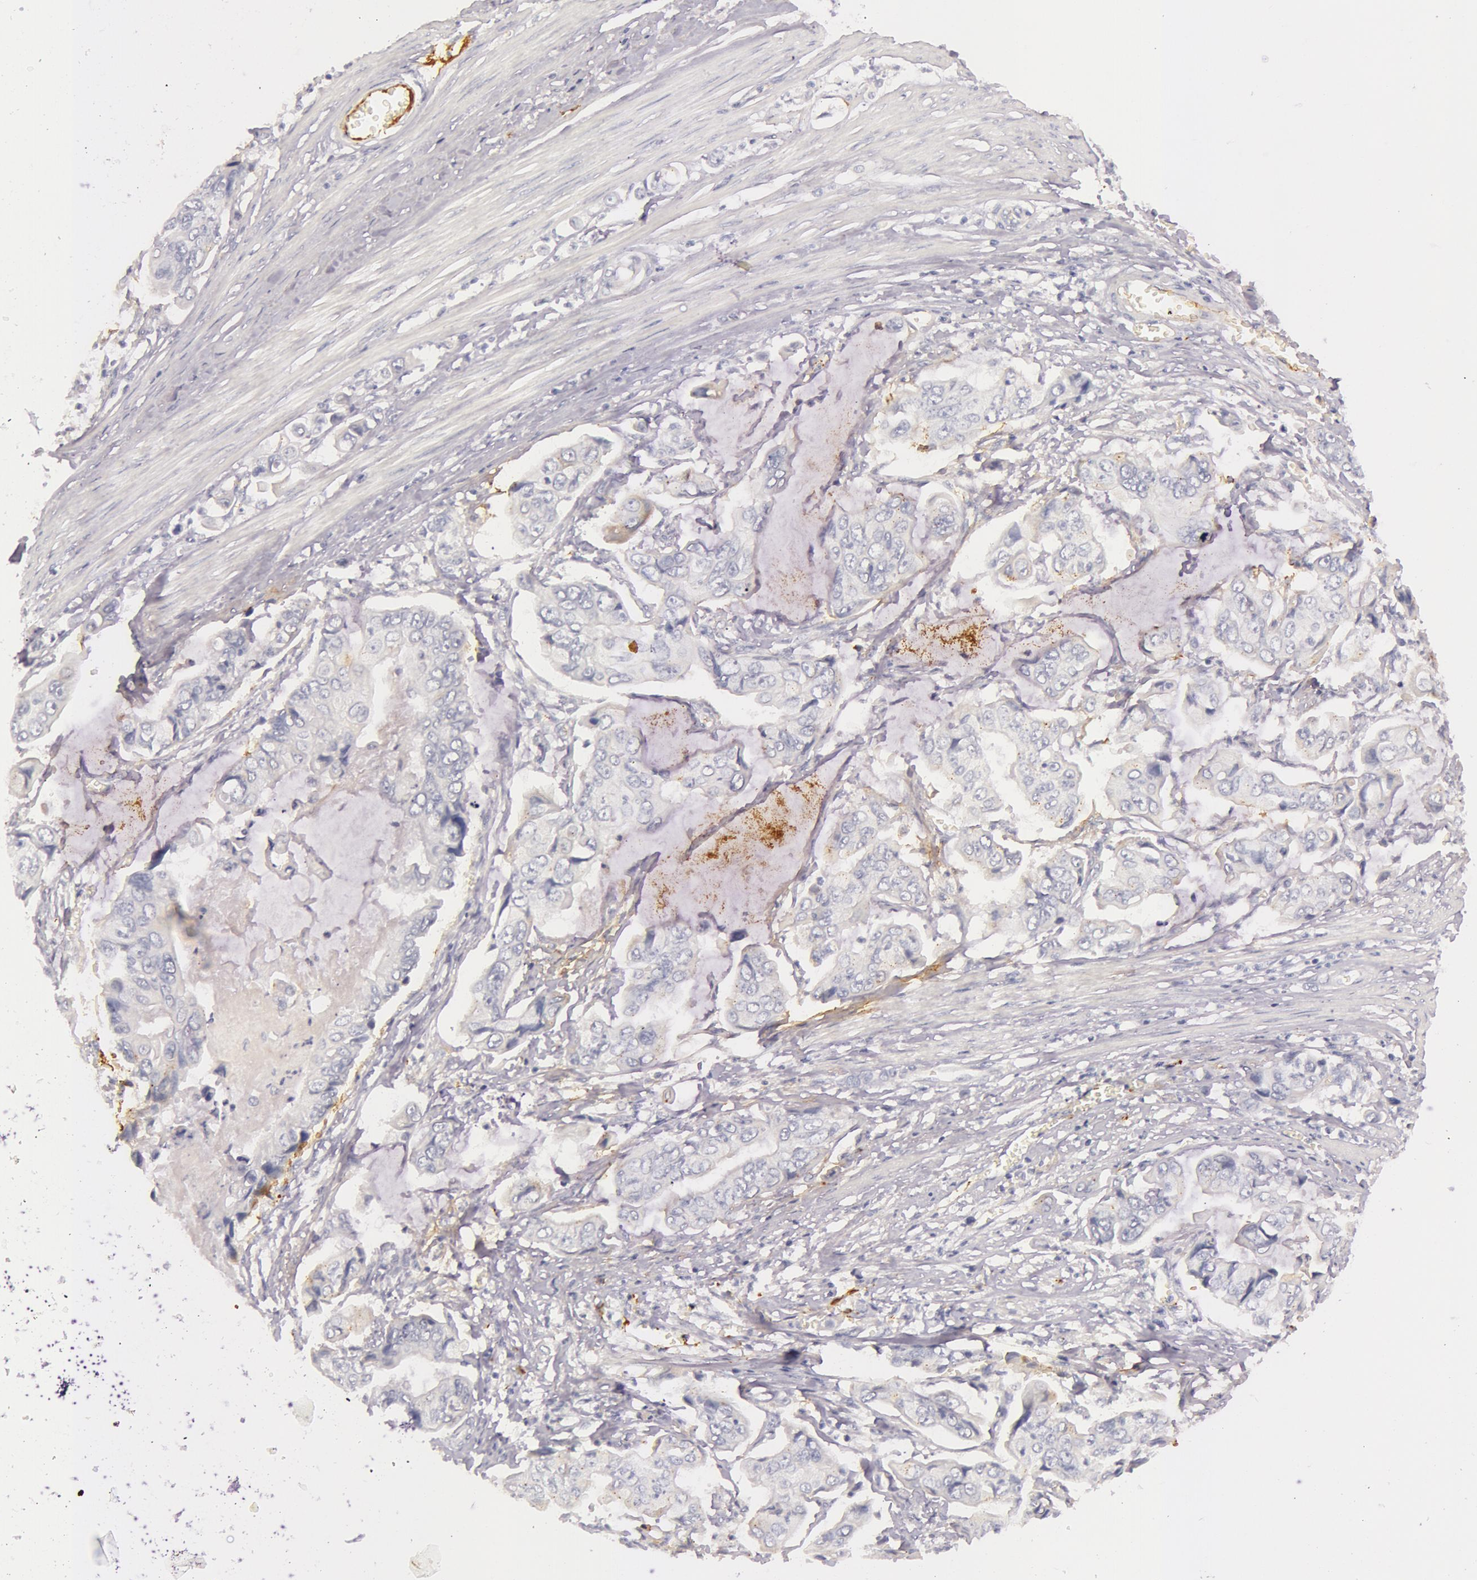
{"staining": {"intensity": "negative", "quantity": "none", "location": "none"}, "tissue": "stomach cancer", "cell_type": "Tumor cells", "image_type": "cancer", "snomed": [{"axis": "morphology", "description": "Adenocarcinoma, NOS"}, {"axis": "topography", "description": "Stomach, upper"}], "caption": "Stomach cancer was stained to show a protein in brown. There is no significant positivity in tumor cells. The staining was performed using DAB to visualize the protein expression in brown, while the nuclei were stained in blue with hematoxylin (Magnification: 20x).", "gene": "C4BPA", "patient": {"sex": "male", "age": 80}}